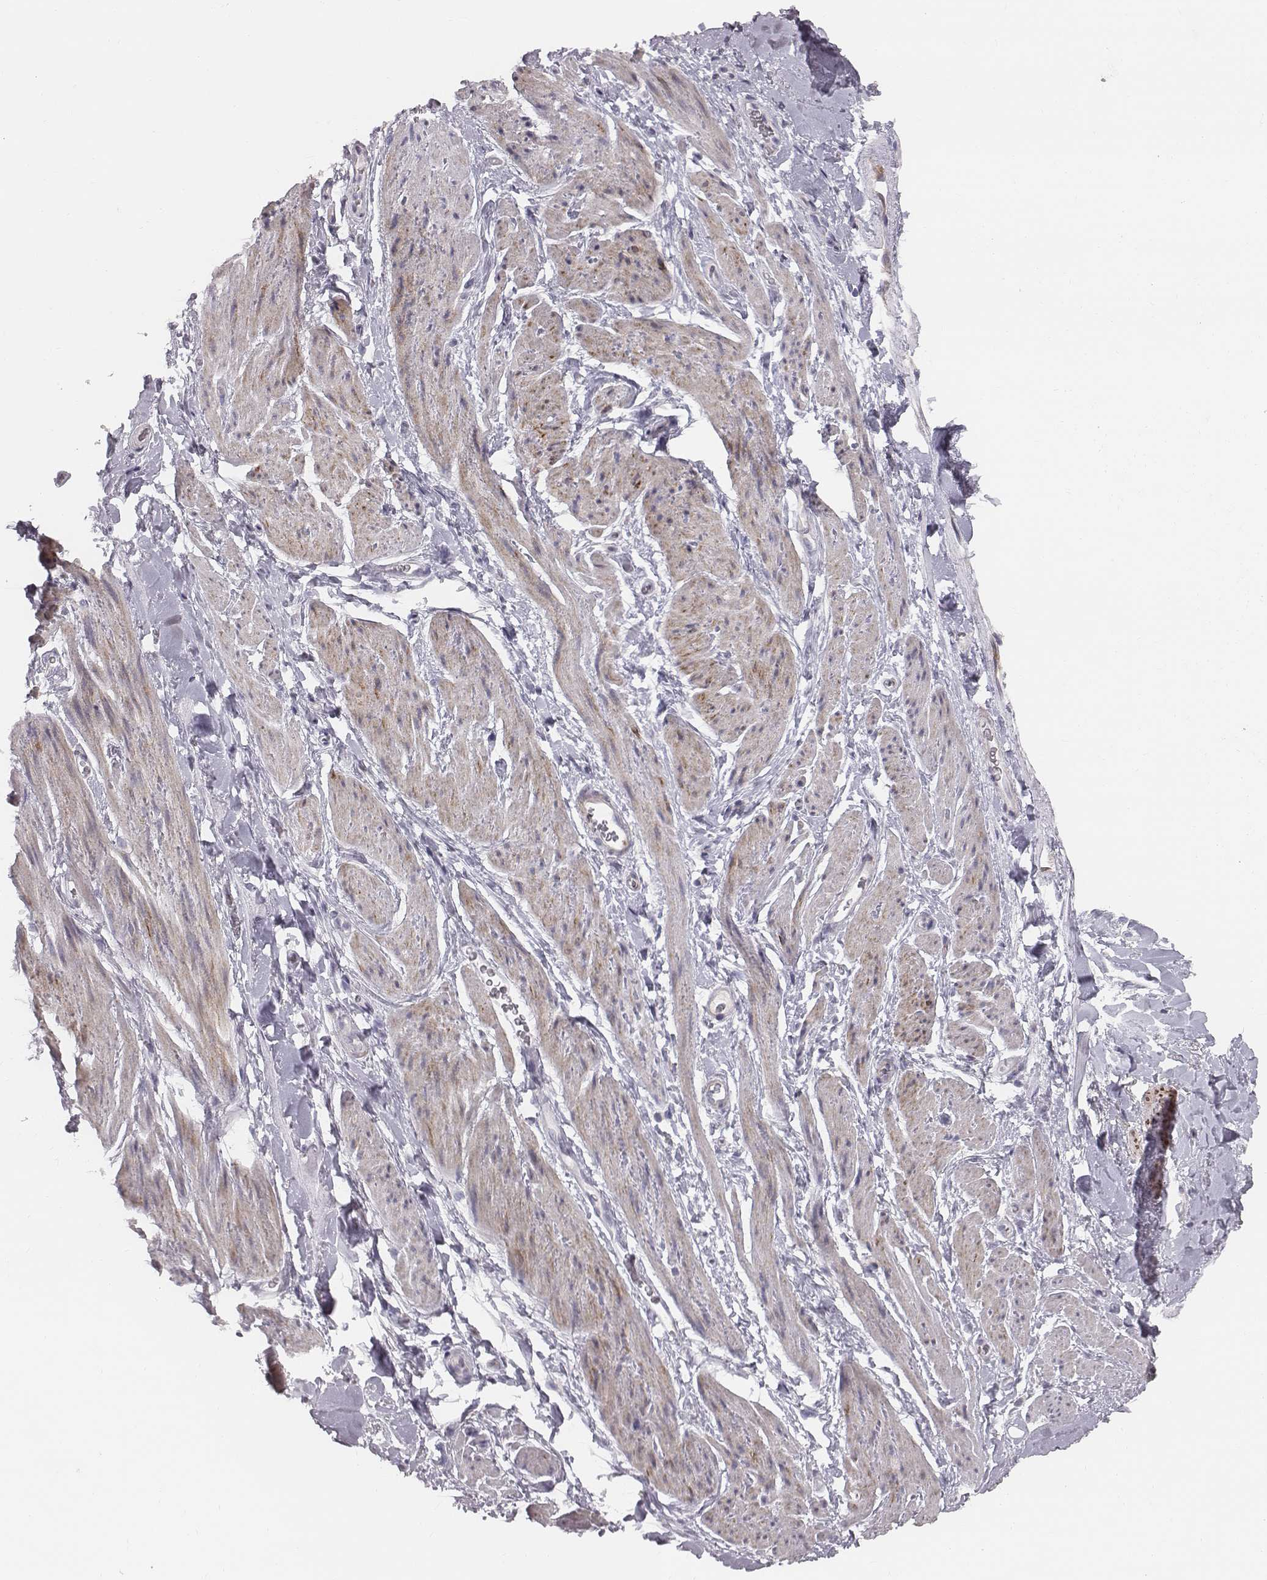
{"staining": {"intensity": "negative", "quantity": "none", "location": "none"}, "tissue": "adipose tissue", "cell_type": "Adipocytes", "image_type": "normal", "snomed": [{"axis": "morphology", "description": "Normal tissue, NOS"}, {"axis": "topography", "description": "Anal"}, {"axis": "topography", "description": "Peripheral nerve tissue"}], "caption": "This is an IHC image of normal adipose tissue. There is no staining in adipocytes.", "gene": "PRKCZ", "patient": {"sex": "male", "age": 53}}